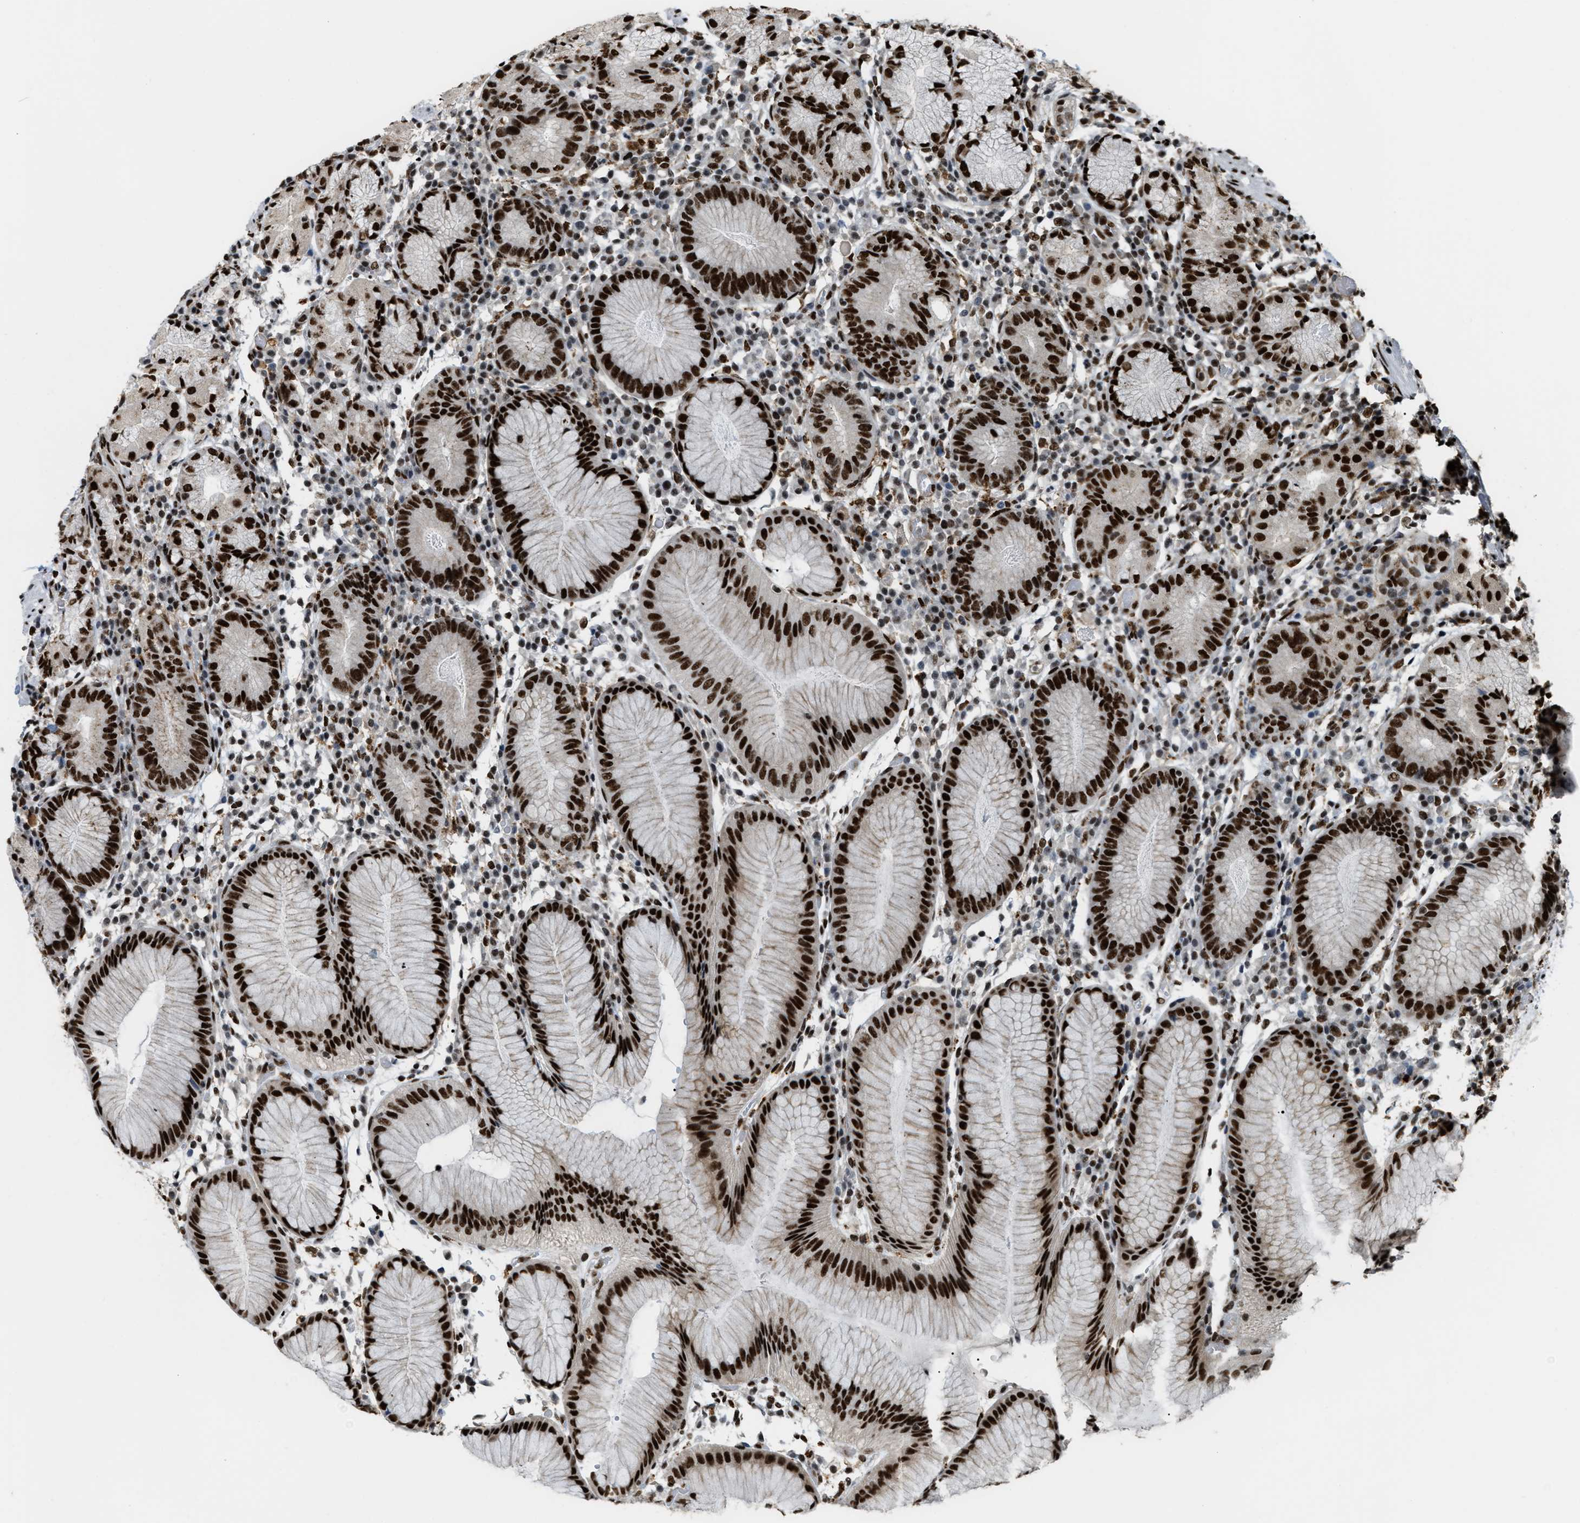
{"staining": {"intensity": "strong", "quantity": ">75%", "location": "nuclear"}, "tissue": "stomach", "cell_type": "Glandular cells", "image_type": "normal", "snomed": [{"axis": "morphology", "description": "Normal tissue, NOS"}, {"axis": "topography", "description": "Stomach"}, {"axis": "topography", "description": "Stomach, lower"}], "caption": "Benign stomach demonstrates strong nuclear positivity in approximately >75% of glandular cells, visualized by immunohistochemistry.", "gene": "NUMA1", "patient": {"sex": "female", "age": 75}}